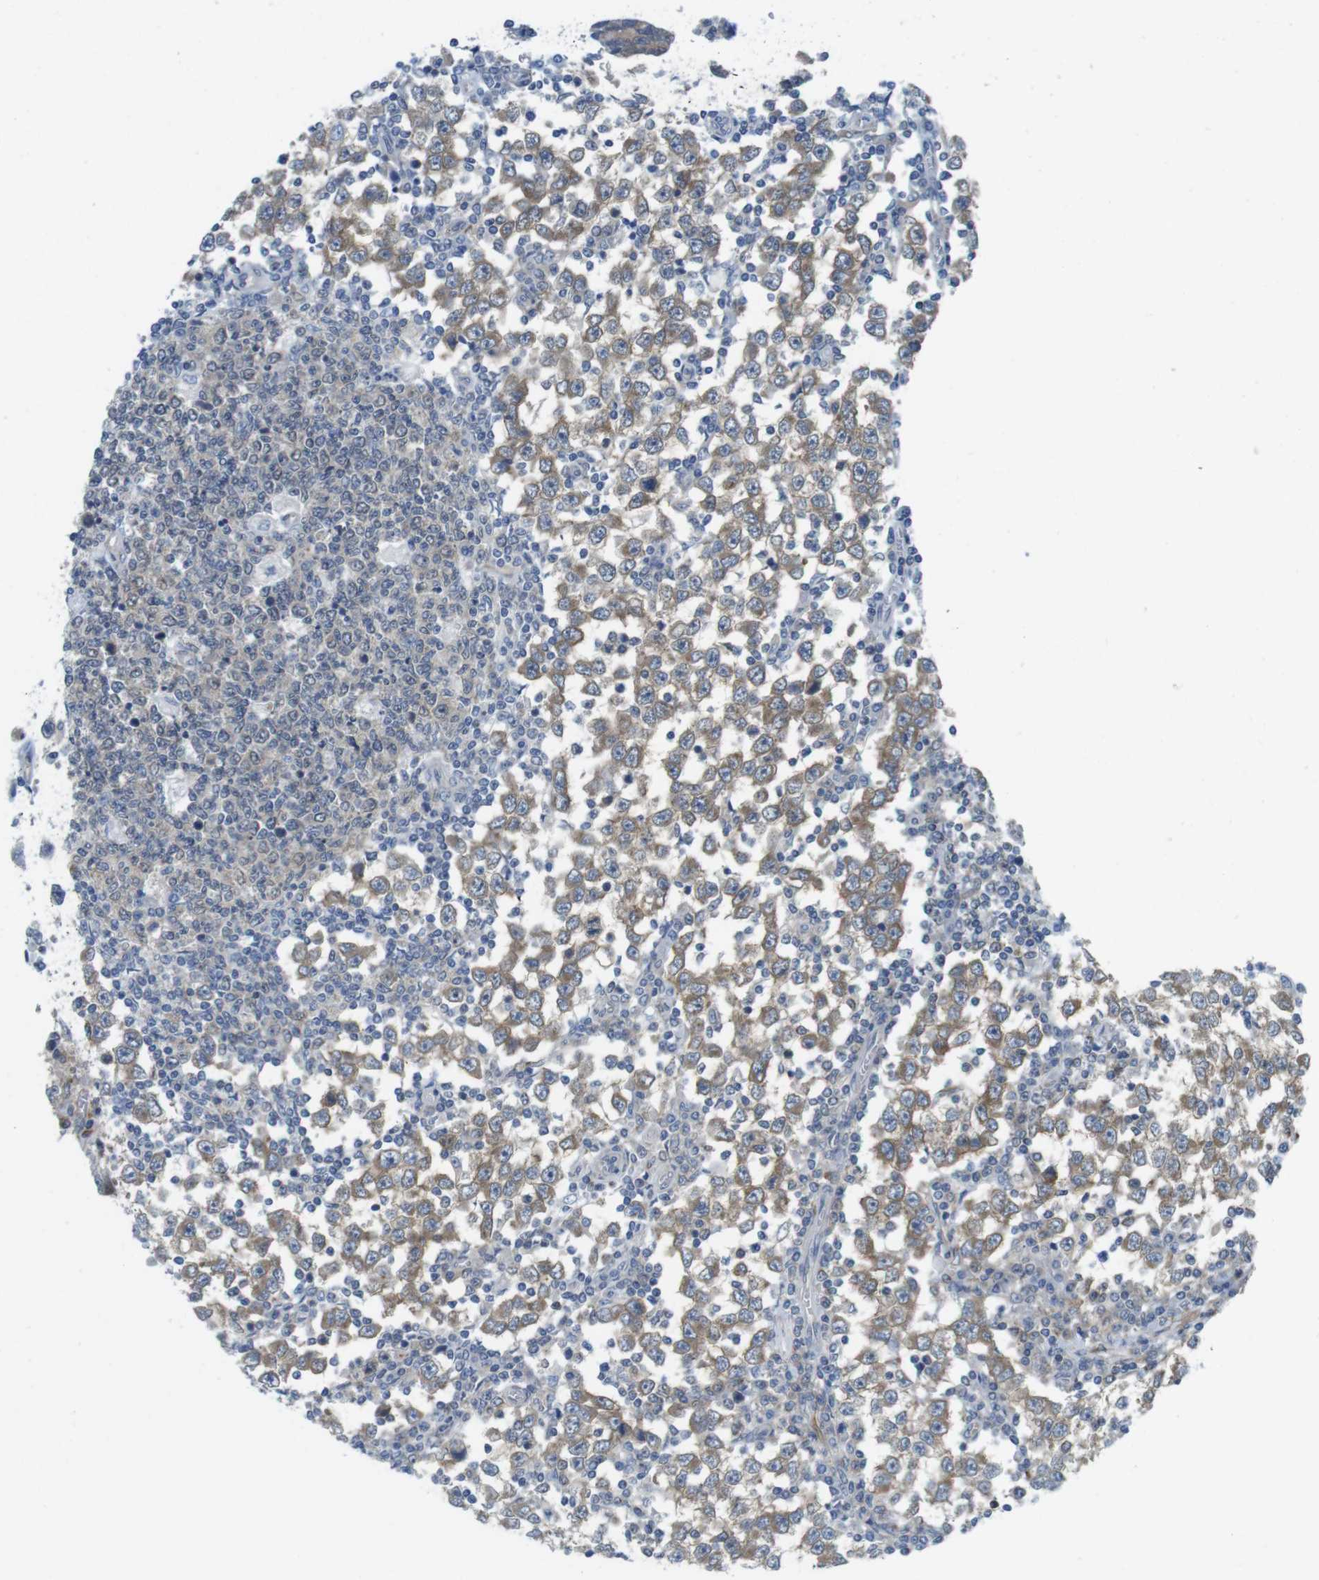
{"staining": {"intensity": "moderate", "quantity": ">75%", "location": "cytoplasmic/membranous"}, "tissue": "testis cancer", "cell_type": "Tumor cells", "image_type": "cancer", "snomed": [{"axis": "morphology", "description": "Seminoma, NOS"}, {"axis": "topography", "description": "Testis"}], "caption": "Immunohistochemistry photomicrograph of human testis seminoma stained for a protein (brown), which demonstrates medium levels of moderate cytoplasmic/membranous positivity in about >75% of tumor cells.", "gene": "CASP2", "patient": {"sex": "male", "age": 65}}